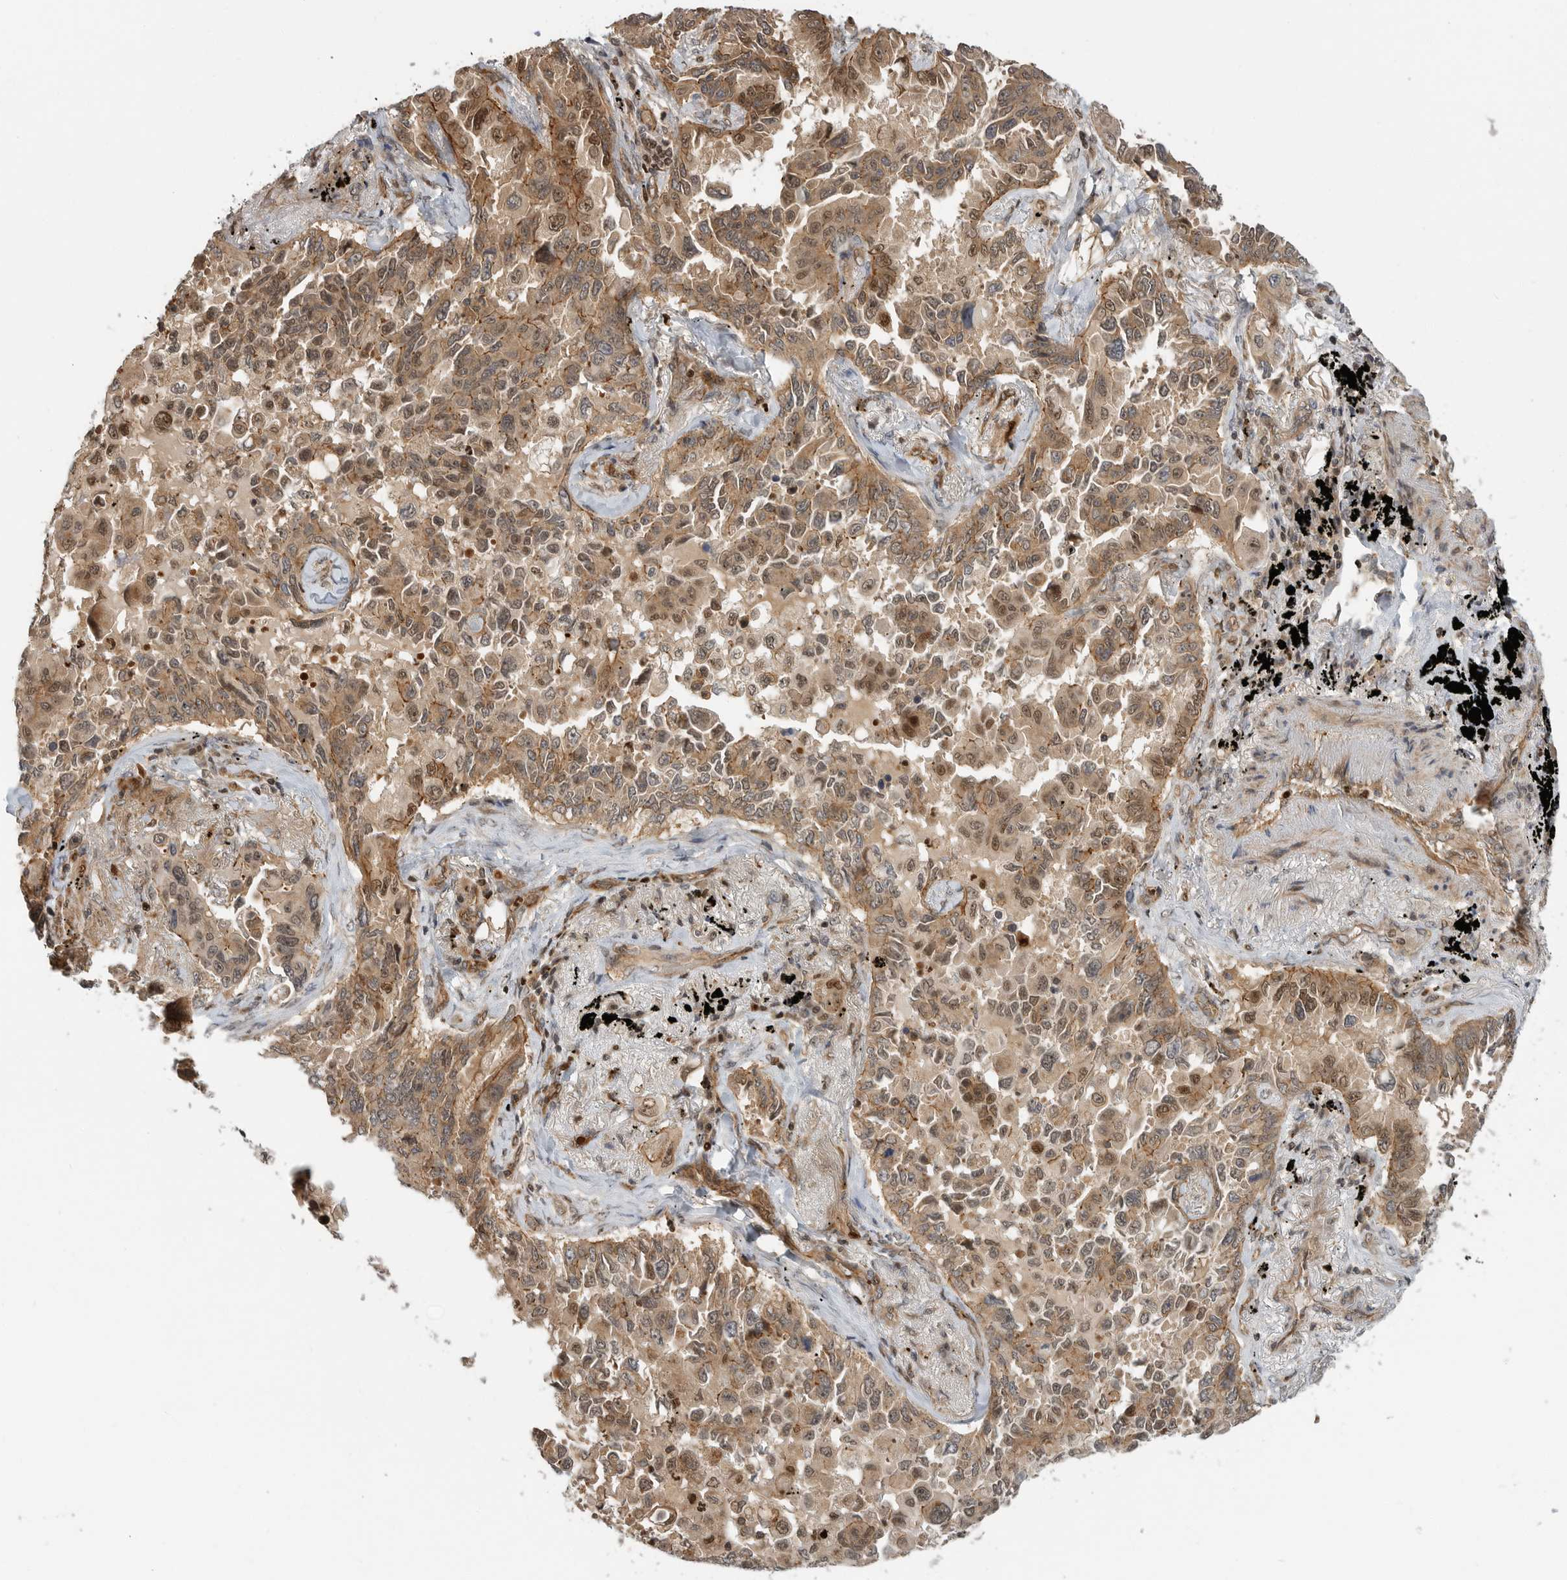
{"staining": {"intensity": "moderate", "quantity": ">75%", "location": "cytoplasmic/membranous,nuclear"}, "tissue": "lung cancer", "cell_type": "Tumor cells", "image_type": "cancer", "snomed": [{"axis": "morphology", "description": "Adenocarcinoma, NOS"}, {"axis": "topography", "description": "Lung"}], "caption": "Immunohistochemistry staining of lung cancer, which demonstrates medium levels of moderate cytoplasmic/membranous and nuclear expression in approximately >75% of tumor cells indicating moderate cytoplasmic/membranous and nuclear protein expression. The staining was performed using DAB (3,3'-diaminobenzidine) (brown) for protein detection and nuclei were counterstained in hematoxylin (blue).", "gene": "STRAP", "patient": {"sex": "female", "age": 67}}